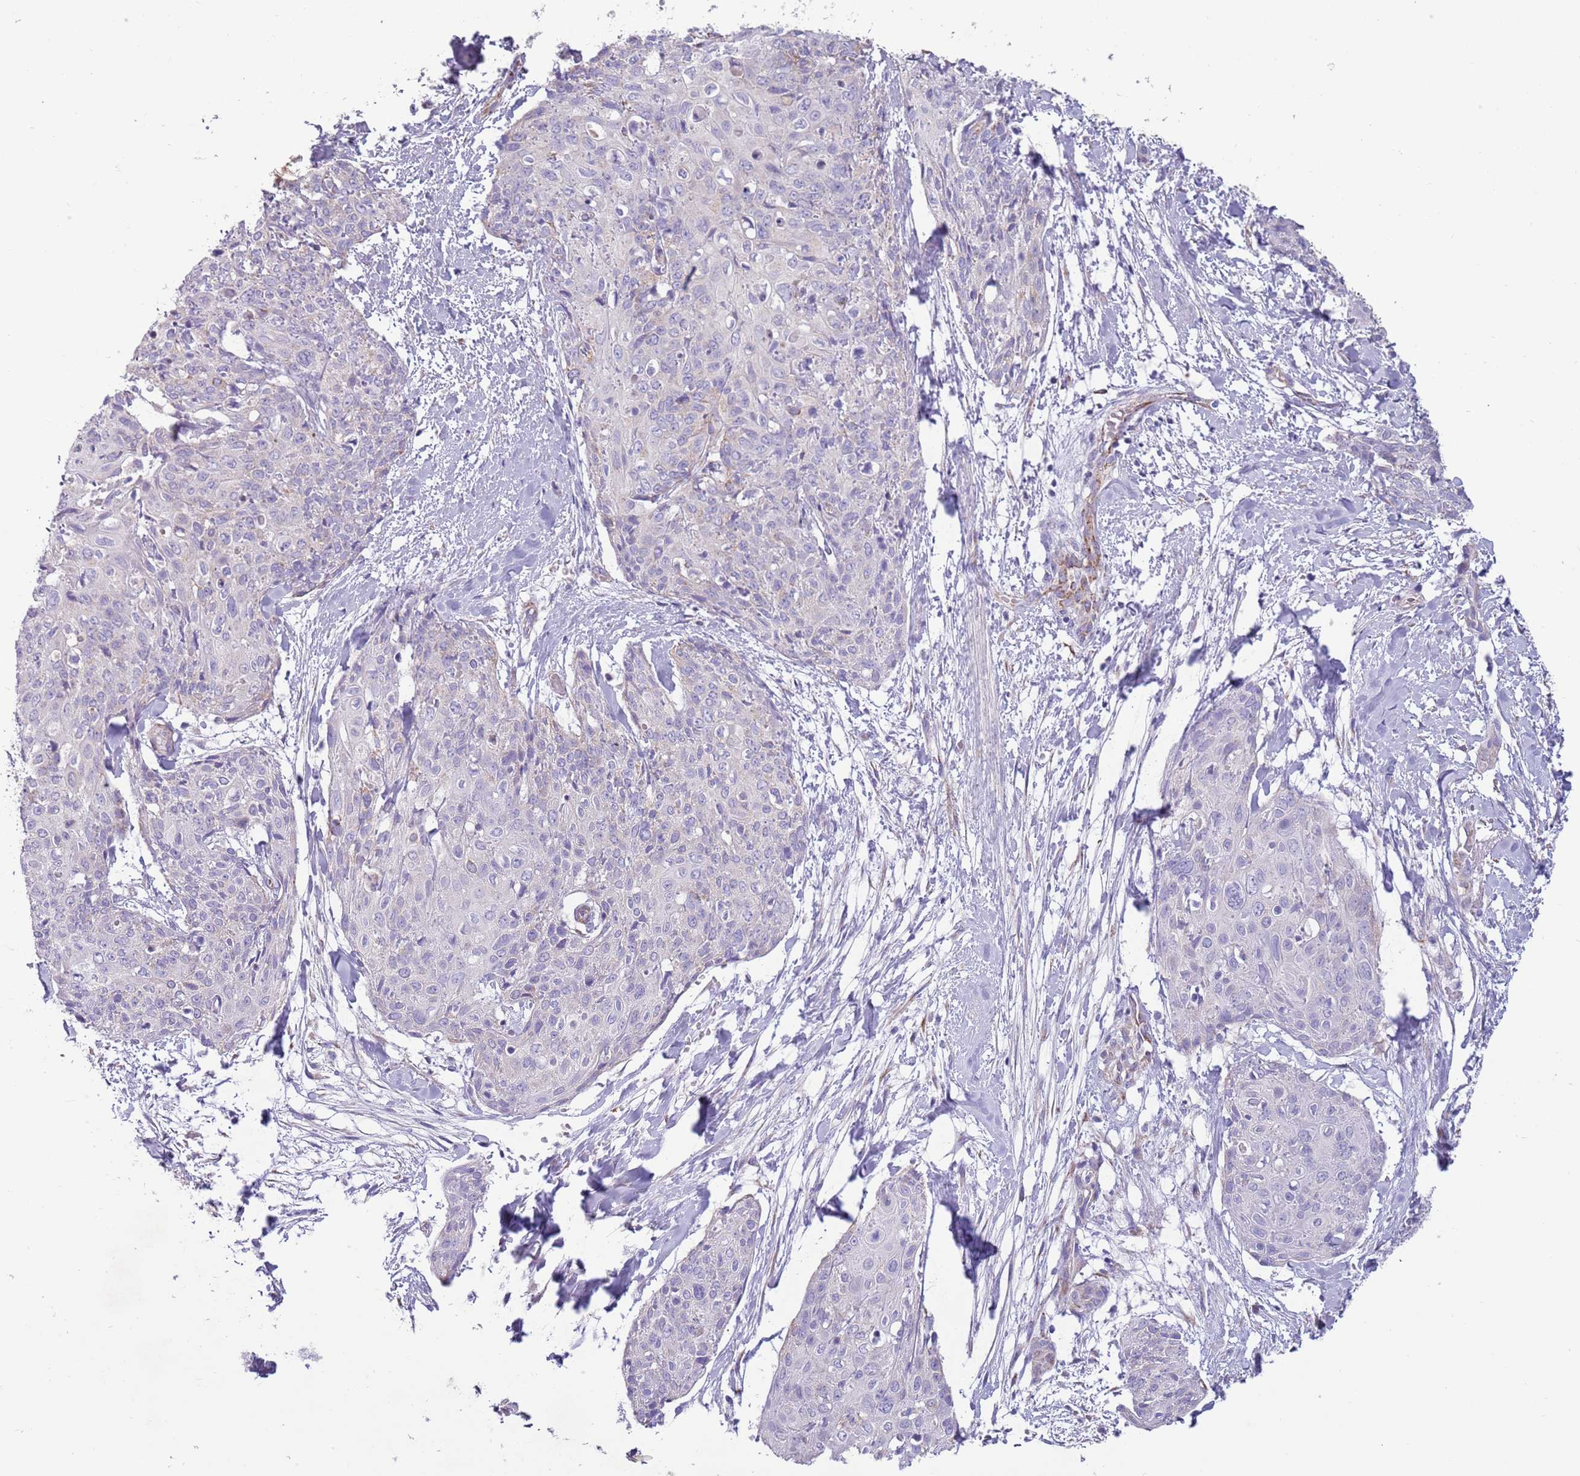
{"staining": {"intensity": "negative", "quantity": "none", "location": "none"}, "tissue": "skin cancer", "cell_type": "Tumor cells", "image_type": "cancer", "snomed": [{"axis": "morphology", "description": "Squamous cell carcinoma, NOS"}, {"axis": "topography", "description": "Skin"}, {"axis": "topography", "description": "Vulva"}], "caption": "The image displays no staining of tumor cells in skin cancer (squamous cell carcinoma).", "gene": "RNF222", "patient": {"sex": "female", "age": 85}}